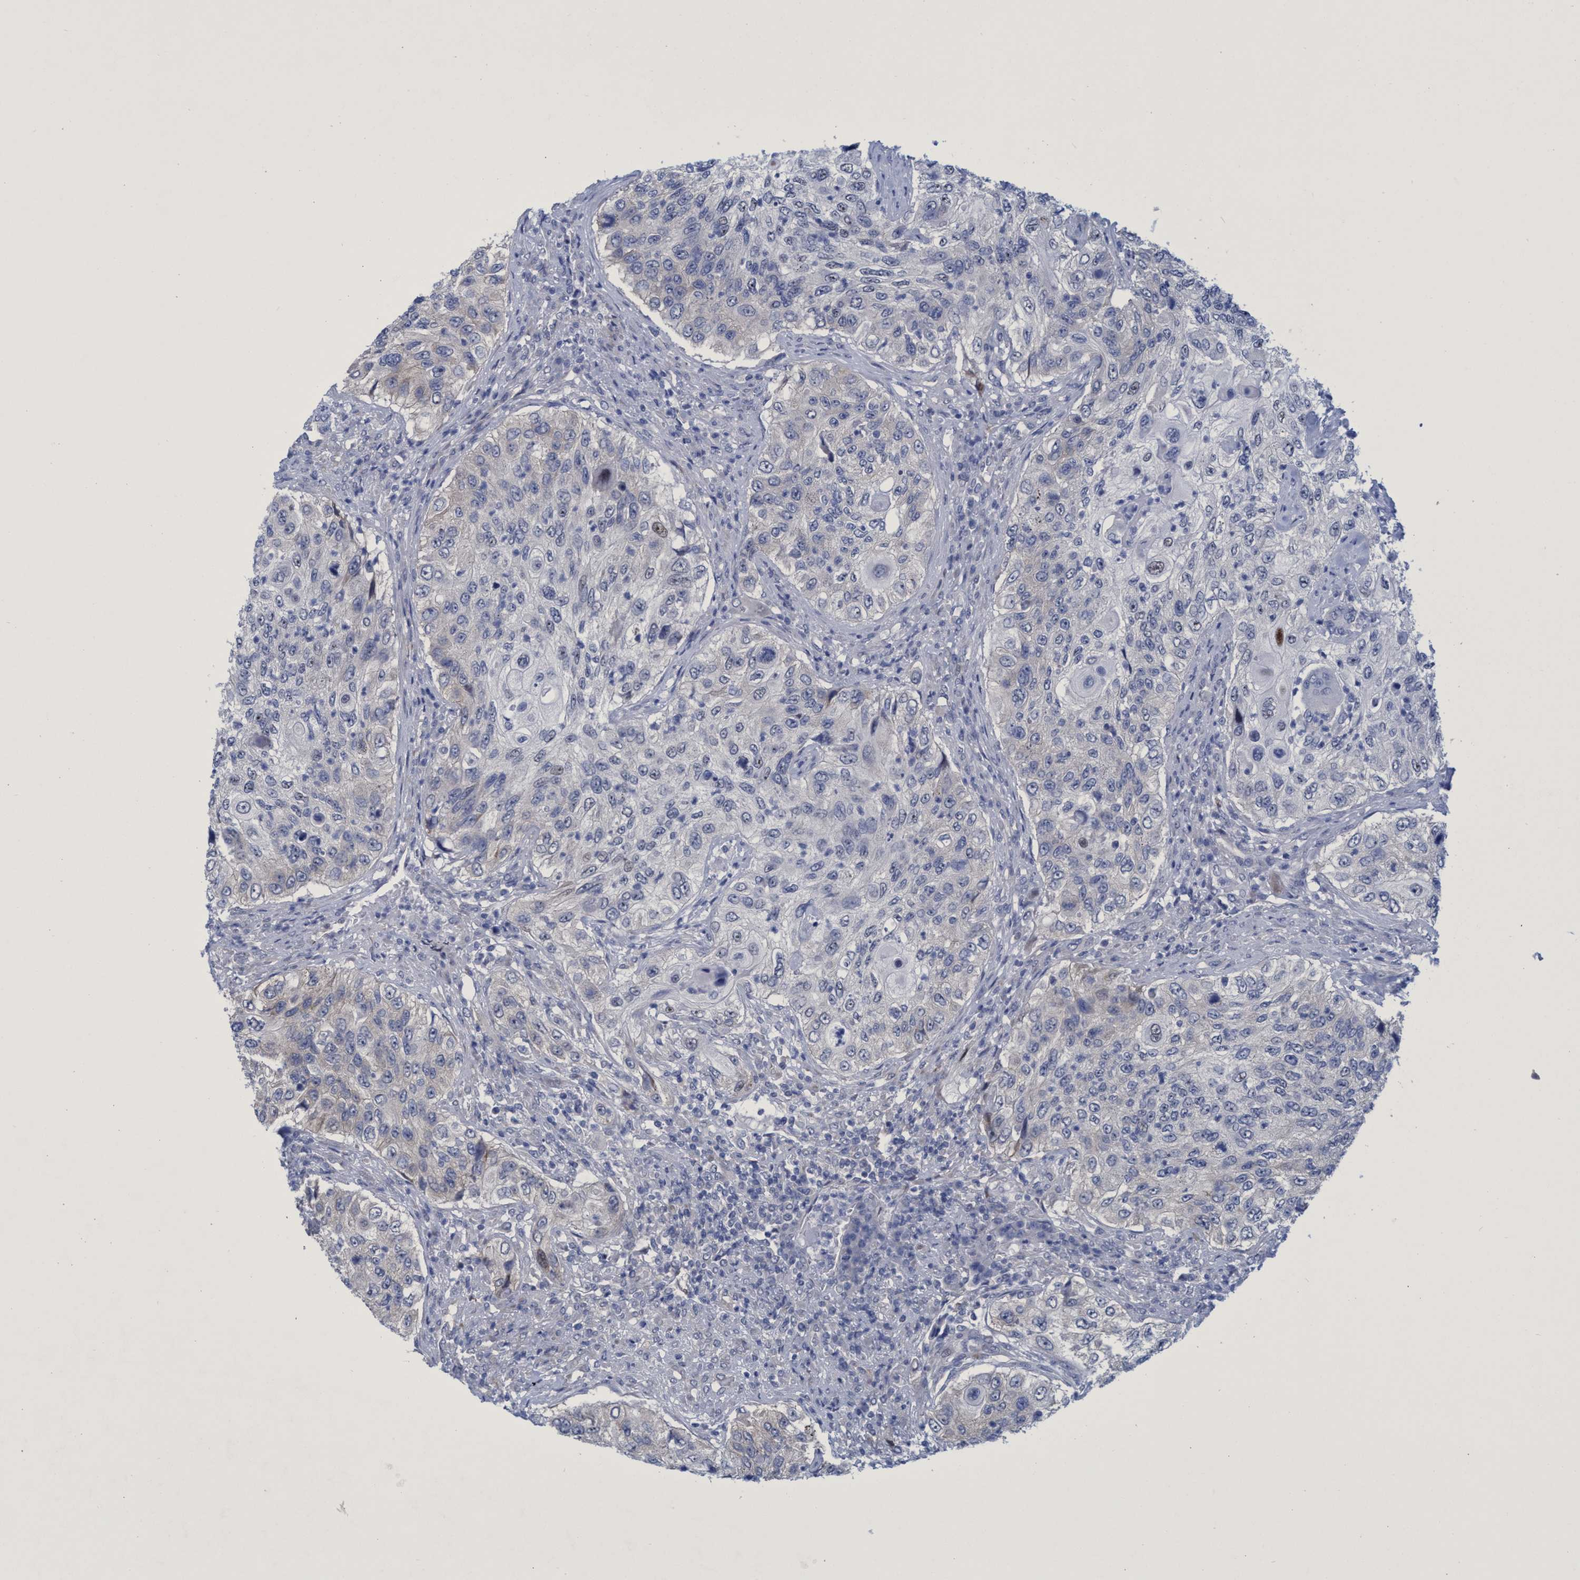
{"staining": {"intensity": "weak", "quantity": "<25%", "location": "nuclear"}, "tissue": "urothelial cancer", "cell_type": "Tumor cells", "image_type": "cancer", "snomed": [{"axis": "morphology", "description": "Urothelial carcinoma, High grade"}, {"axis": "topography", "description": "Urinary bladder"}], "caption": "IHC of human urothelial carcinoma (high-grade) displays no expression in tumor cells.", "gene": "R3HCC1", "patient": {"sex": "female", "age": 60}}